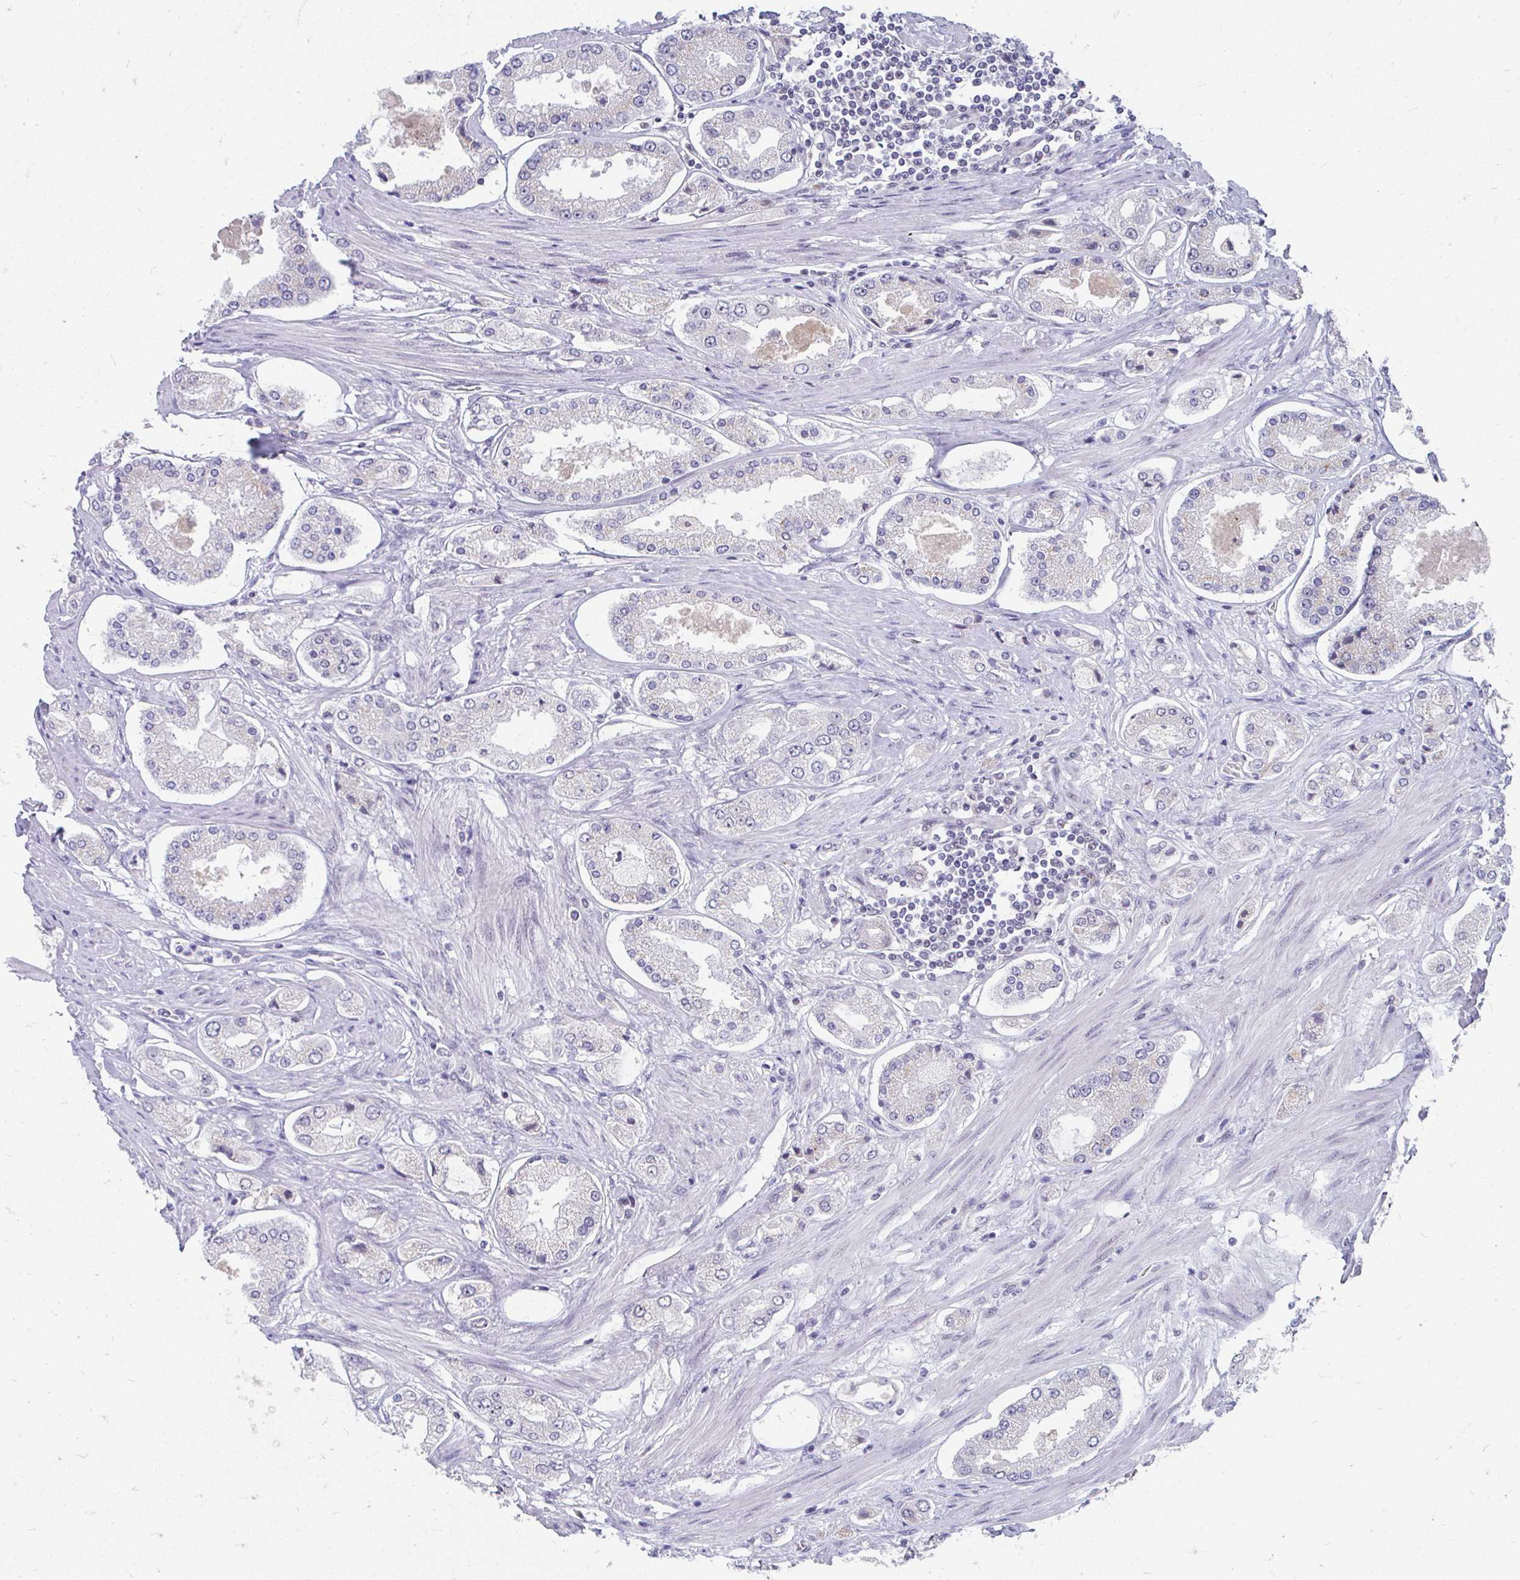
{"staining": {"intensity": "negative", "quantity": "none", "location": "none"}, "tissue": "prostate cancer", "cell_type": "Tumor cells", "image_type": "cancer", "snomed": [{"axis": "morphology", "description": "Adenocarcinoma, High grade"}, {"axis": "topography", "description": "Prostate"}], "caption": "Tumor cells are negative for brown protein staining in prostate cancer. (Stains: DAB (3,3'-diaminobenzidine) immunohistochemistry (IHC) with hematoxylin counter stain, Microscopy: brightfield microscopy at high magnification).", "gene": "GTF2H1", "patient": {"sex": "male", "age": 69}}